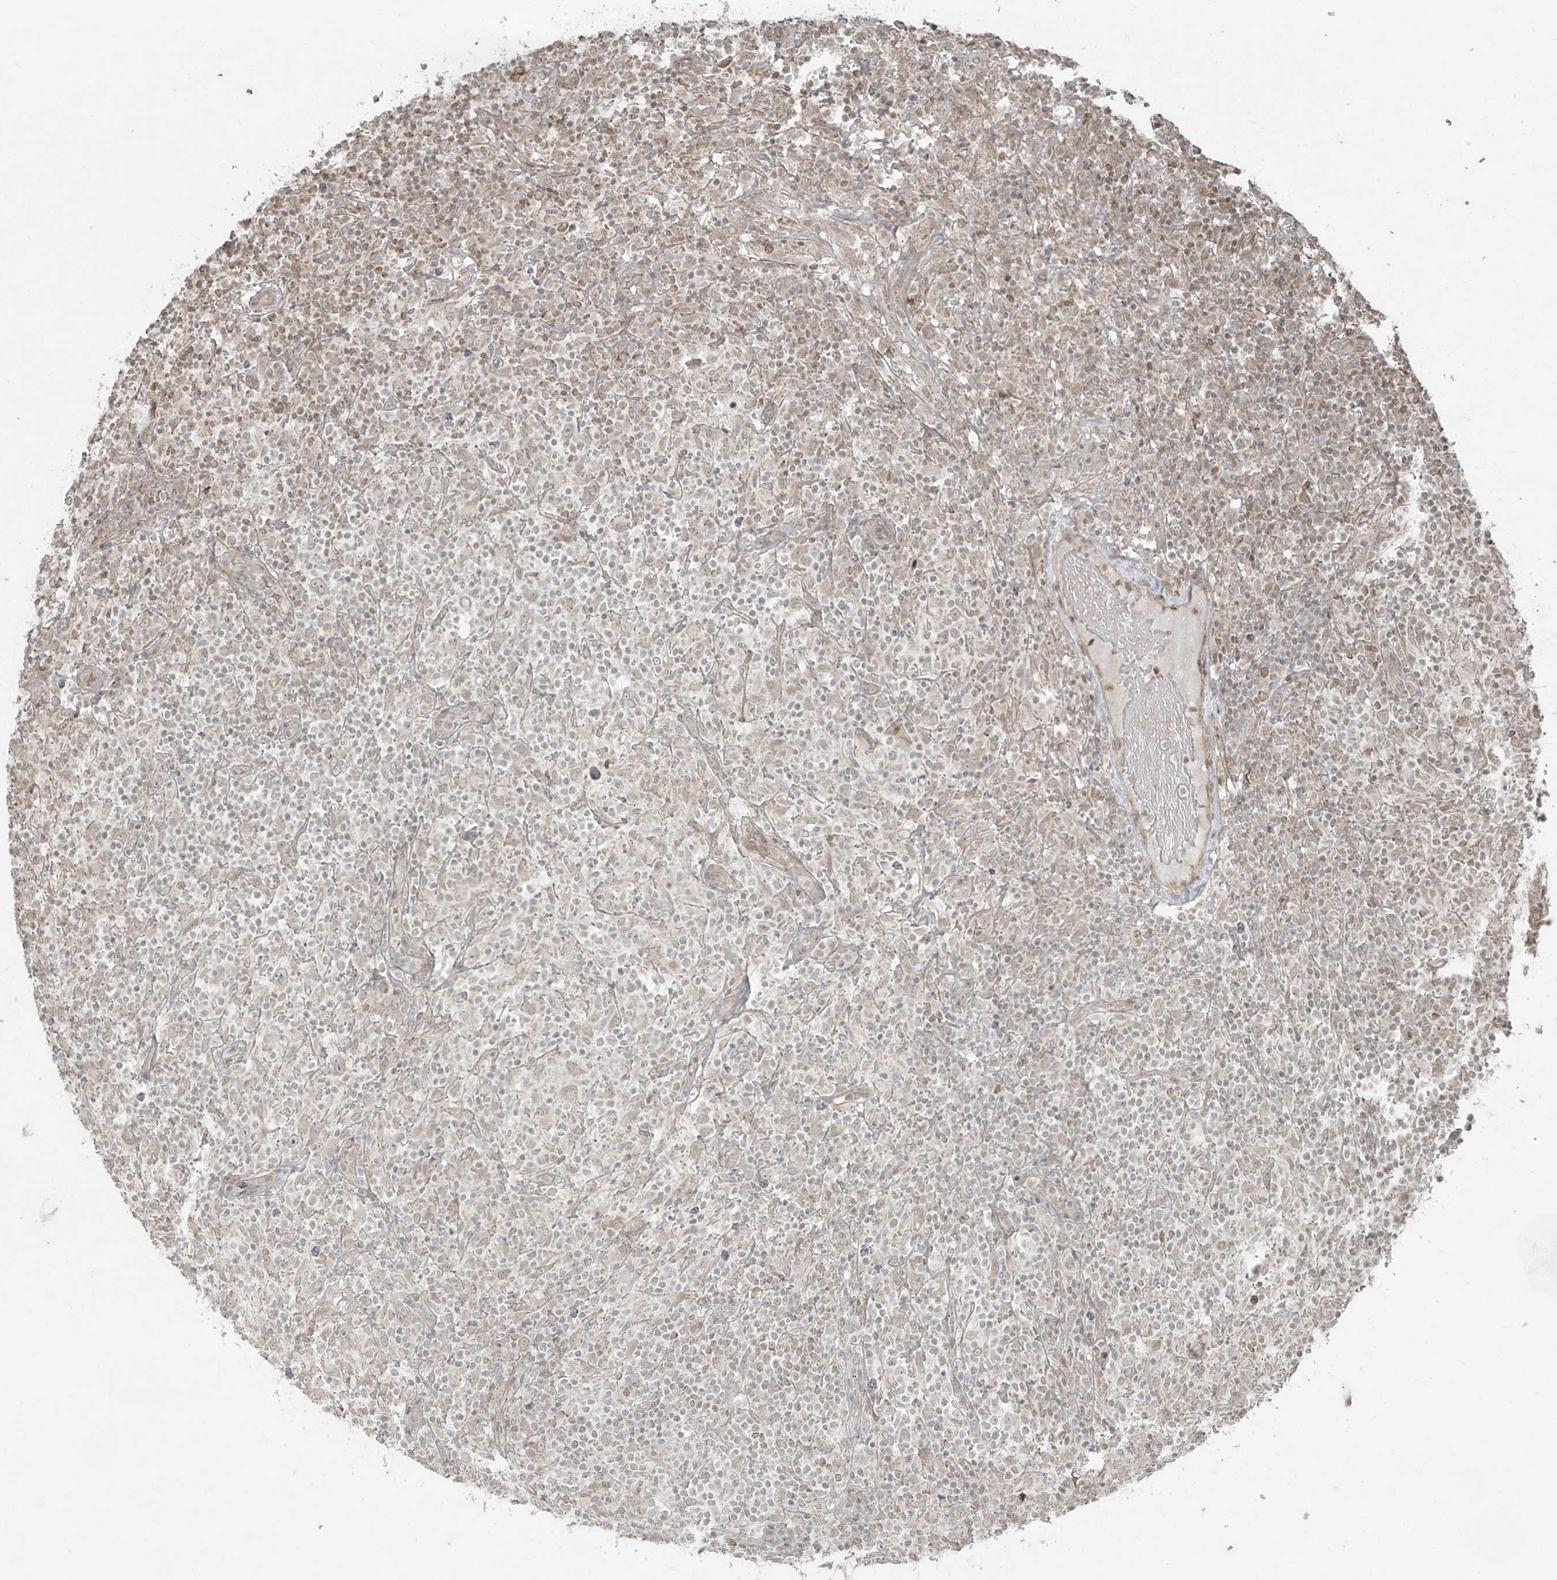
{"staining": {"intensity": "negative", "quantity": "none", "location": "none"}, "tissue": "lymphoma", "cell_type": "Tumor cells", "image_type": "cancer", "snomed": [{"axis": "morphology", "description": "Hodgkin's disease, NOS"}, {"axis": "topography", "description": "Lymph node"}], "caption": "This is an immunohistochemistry image of Hodgkin's disease. There is no expression in tumor cells.", "gene": "TTC22", "patient": {"sex": "male", "age": 70}}